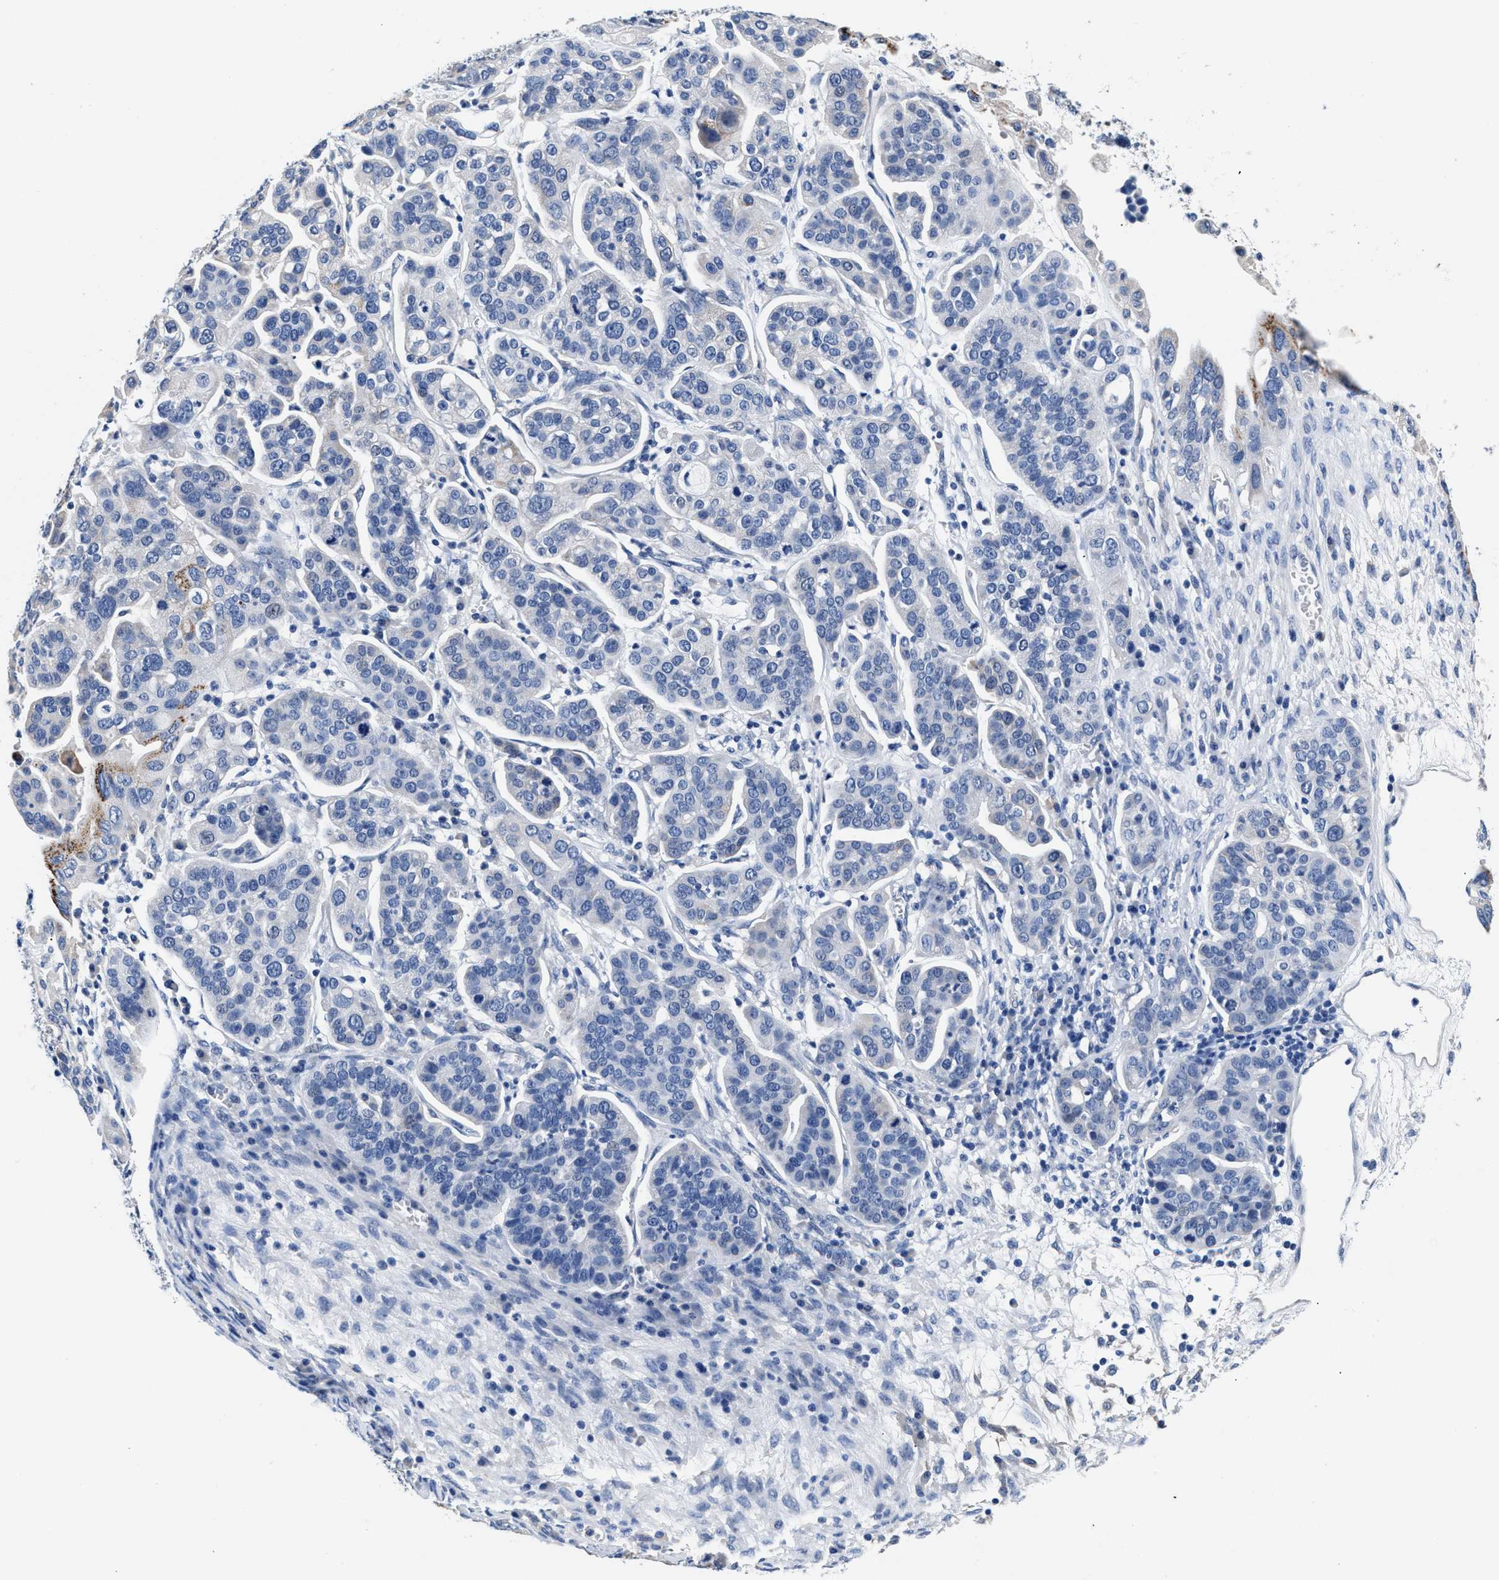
{"staining": {"intensity": "moderate", "quantity": "<25%", "location": "cytoplasmic/membranous"}, "tissue": "ovarian cancer", "cell_type": "Tumor cells", "image_type": "cancer", "snomed": [{"axis": "morphology", "description": "Cystadenocarcinoma, serous, NOS"}, {"axis": "topography", "description": "Ovary"}], "caption": "Ovarian serous cystadenocarcinoma stained for a protein (brown) demonstrates moderate cytoplasmic/membranous positive expression in approximately <25% of tumor cells.", "gene": "GSTM1", "patient": {"sex": "female", "age": 56}}